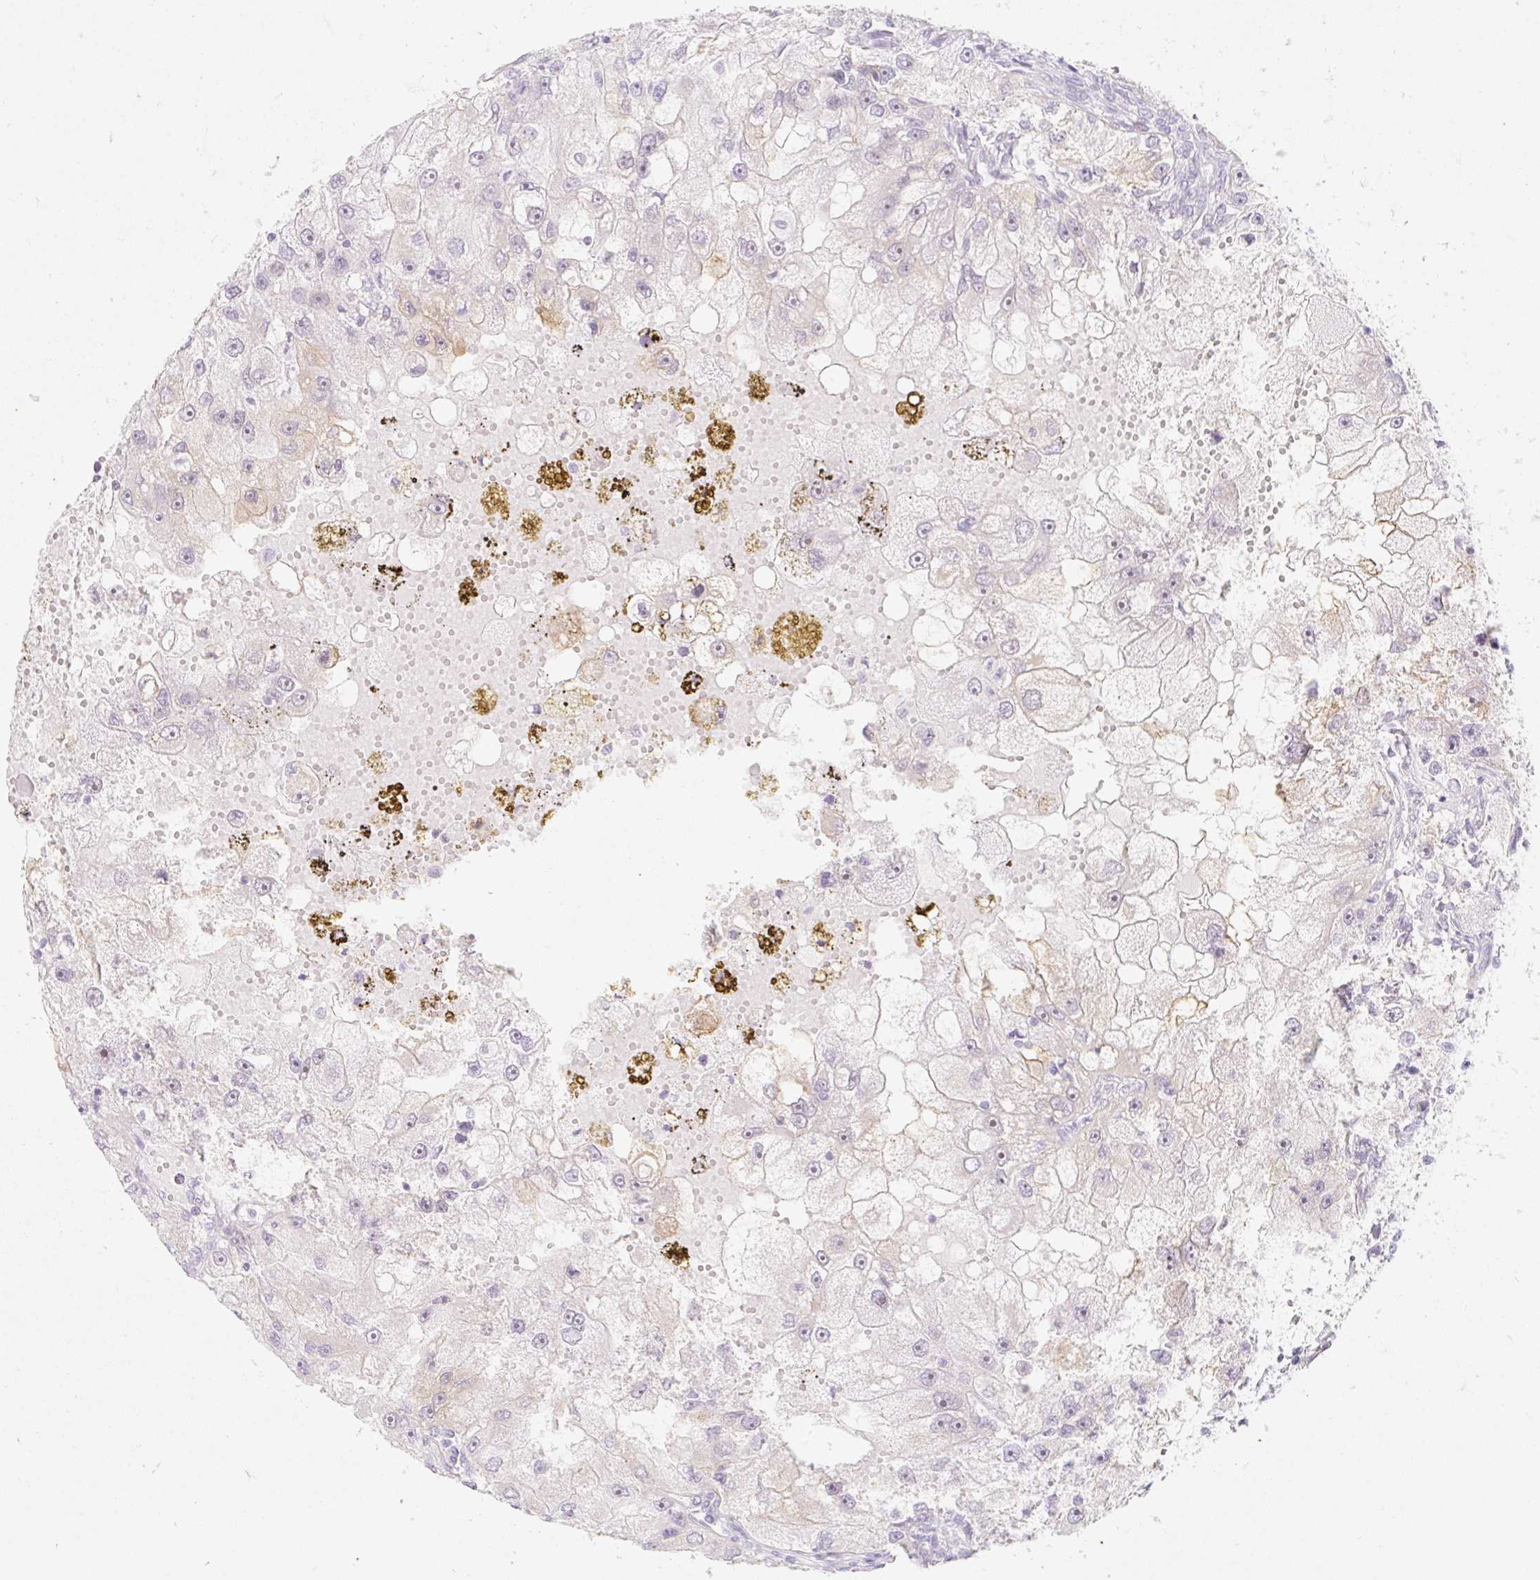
{"staining": {"intensity": "negative", "quantity": "none", "location": "none"}, "tissue": "renal cancer", "cell_type": "Tumor cells", "image_type": "cancer", "snomed": [{"axis": "morphology", "description": "Adenocarcinoma, NOS"}, {"axis": "topography", "description": "Kidney"}], "caption": "DAB immunohistochemical staining of renal cancer demonstrates no significant positivity in tumor cells.", "gene": "H2BW1", "patient": {"sex": "male", "age": 63}}